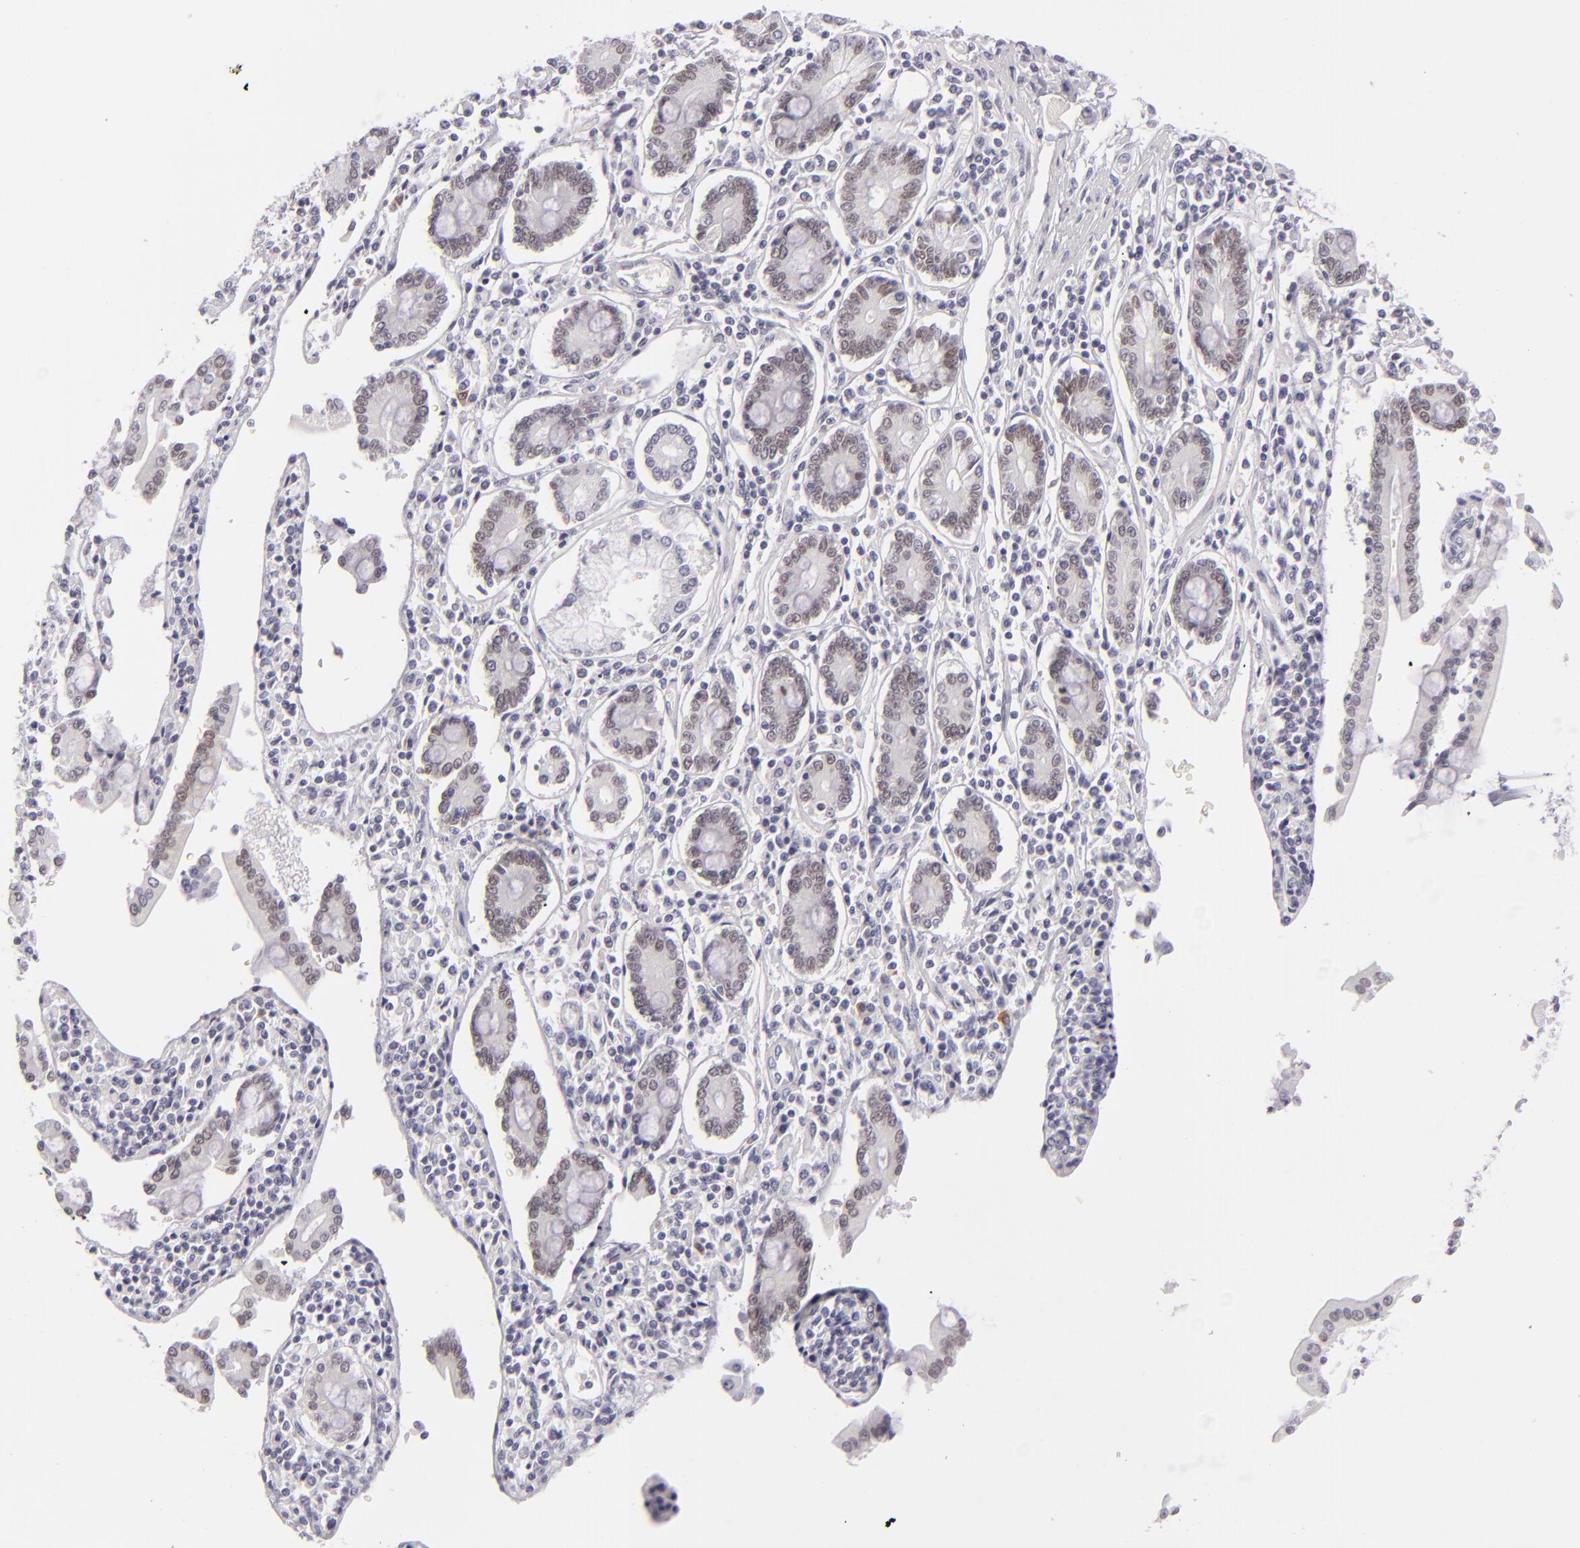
{"staining": {"intensity": "negative", "quantity": "none", "location": "none"}, "tissue": "pancreatic cancer", "cell_type": "Tumor cells", "image_type": "cancer", "snomed": [{"axis": "morphology", "description": "Adenocarcinoma, NOS"}, {"axis": "topography", "description": "Pancreas"}], "caption": "Protein analysis of pancreatic cancer exhibits no significant expression in tumor cells.", "gene": "CDX2", "patient": {"sex": "female", "age": 57}}